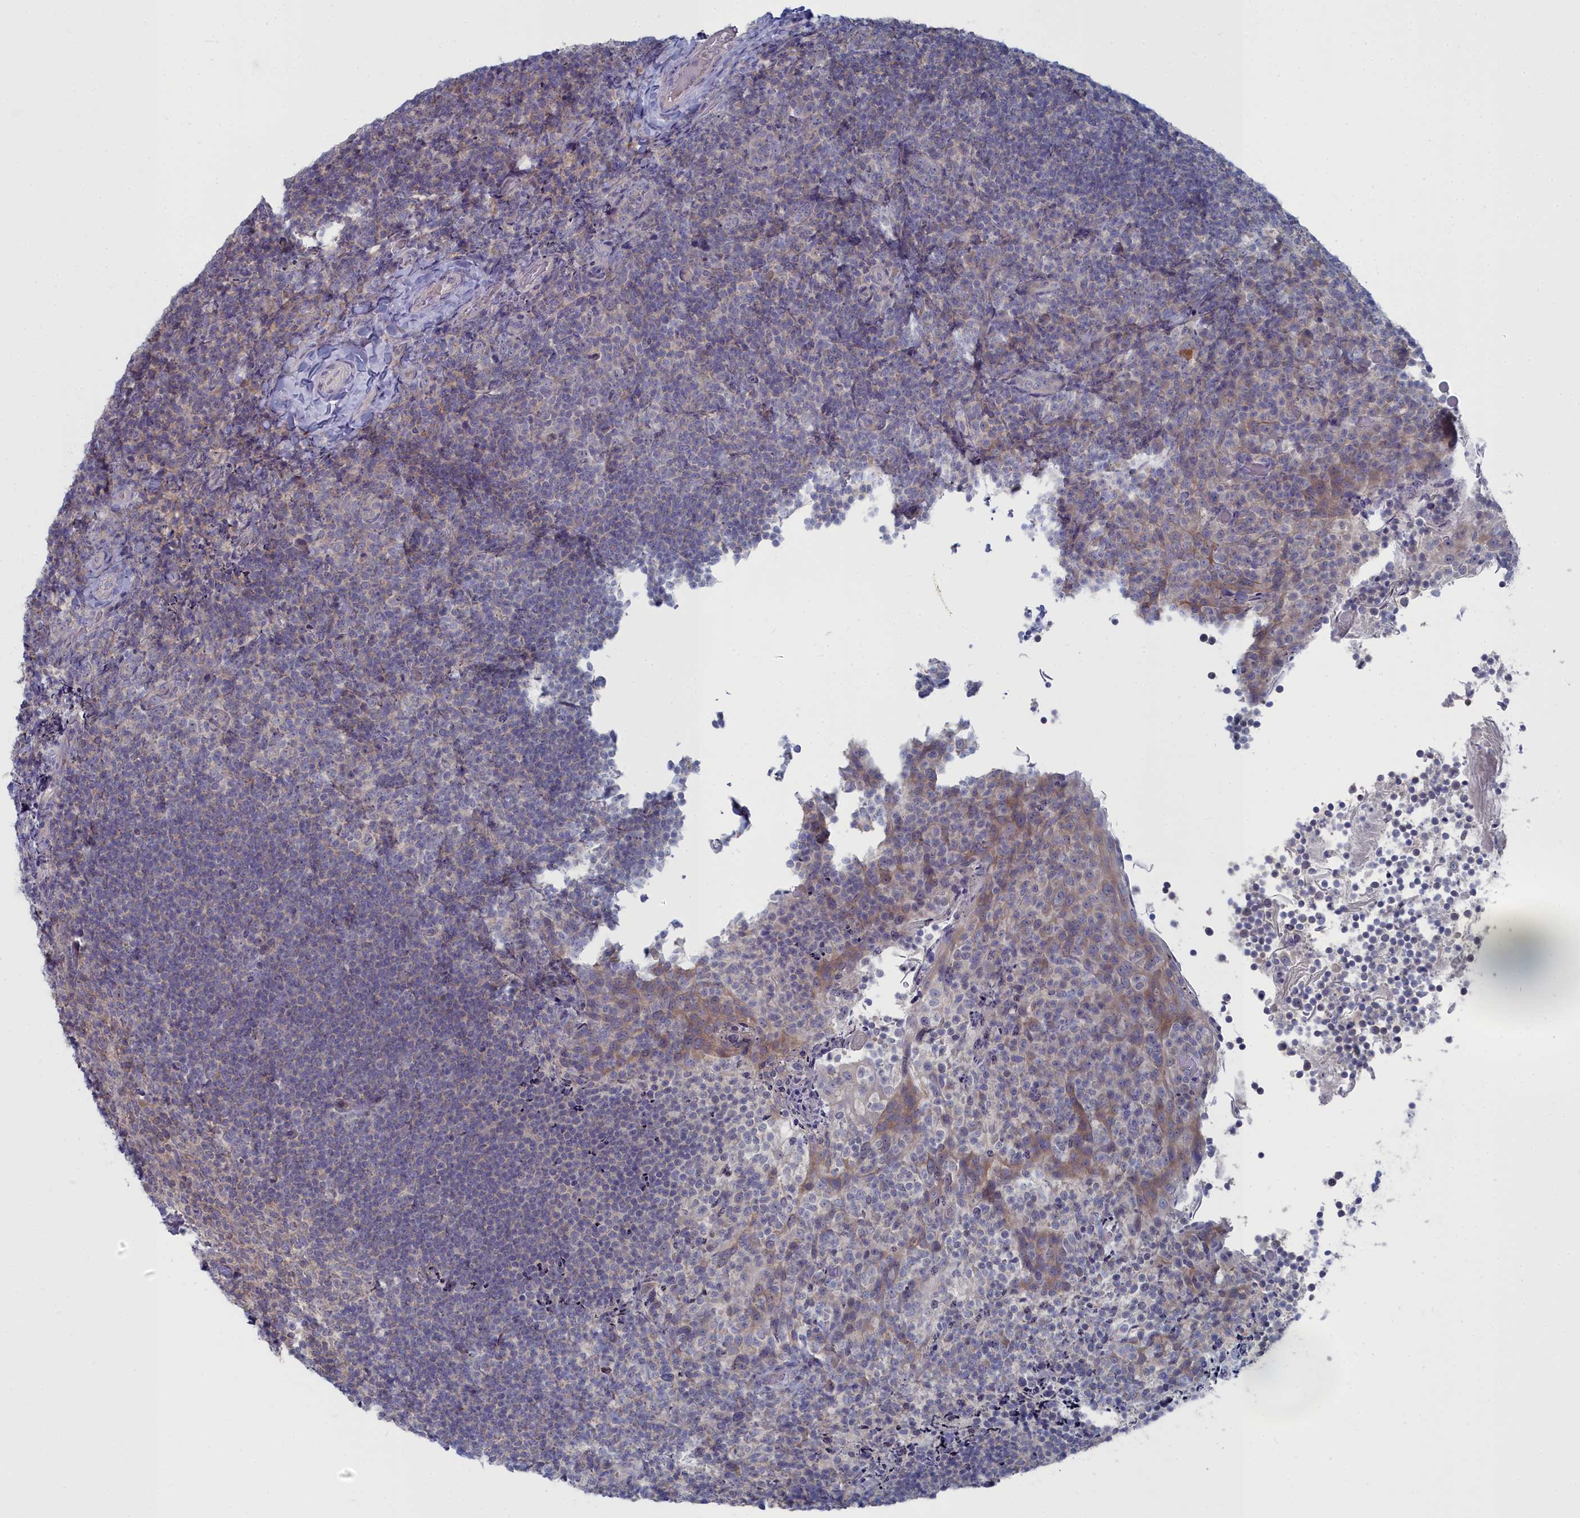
{"staining": {"intensity": "weak", "quantity": "25%-75%", "location": "cytoplasmic/membranous"}, "tissue": "tonsil", "cell_type": "Germinal center cells", "image_type": "normal", "snomed": [{"axis": "morphology", "description": "Normal tissue, NOS"}, {"axis": "topography", "description": "Tonsil"}], "caption": "Approximately 25%-75% of germinal center cells in normal human tonsil show weak cytoplasmic/membranous protein positivity as visualized by brown immunohistochemical staining.", "gene": "CCDC149", "patient": {"sex": "female", "age": 10}}